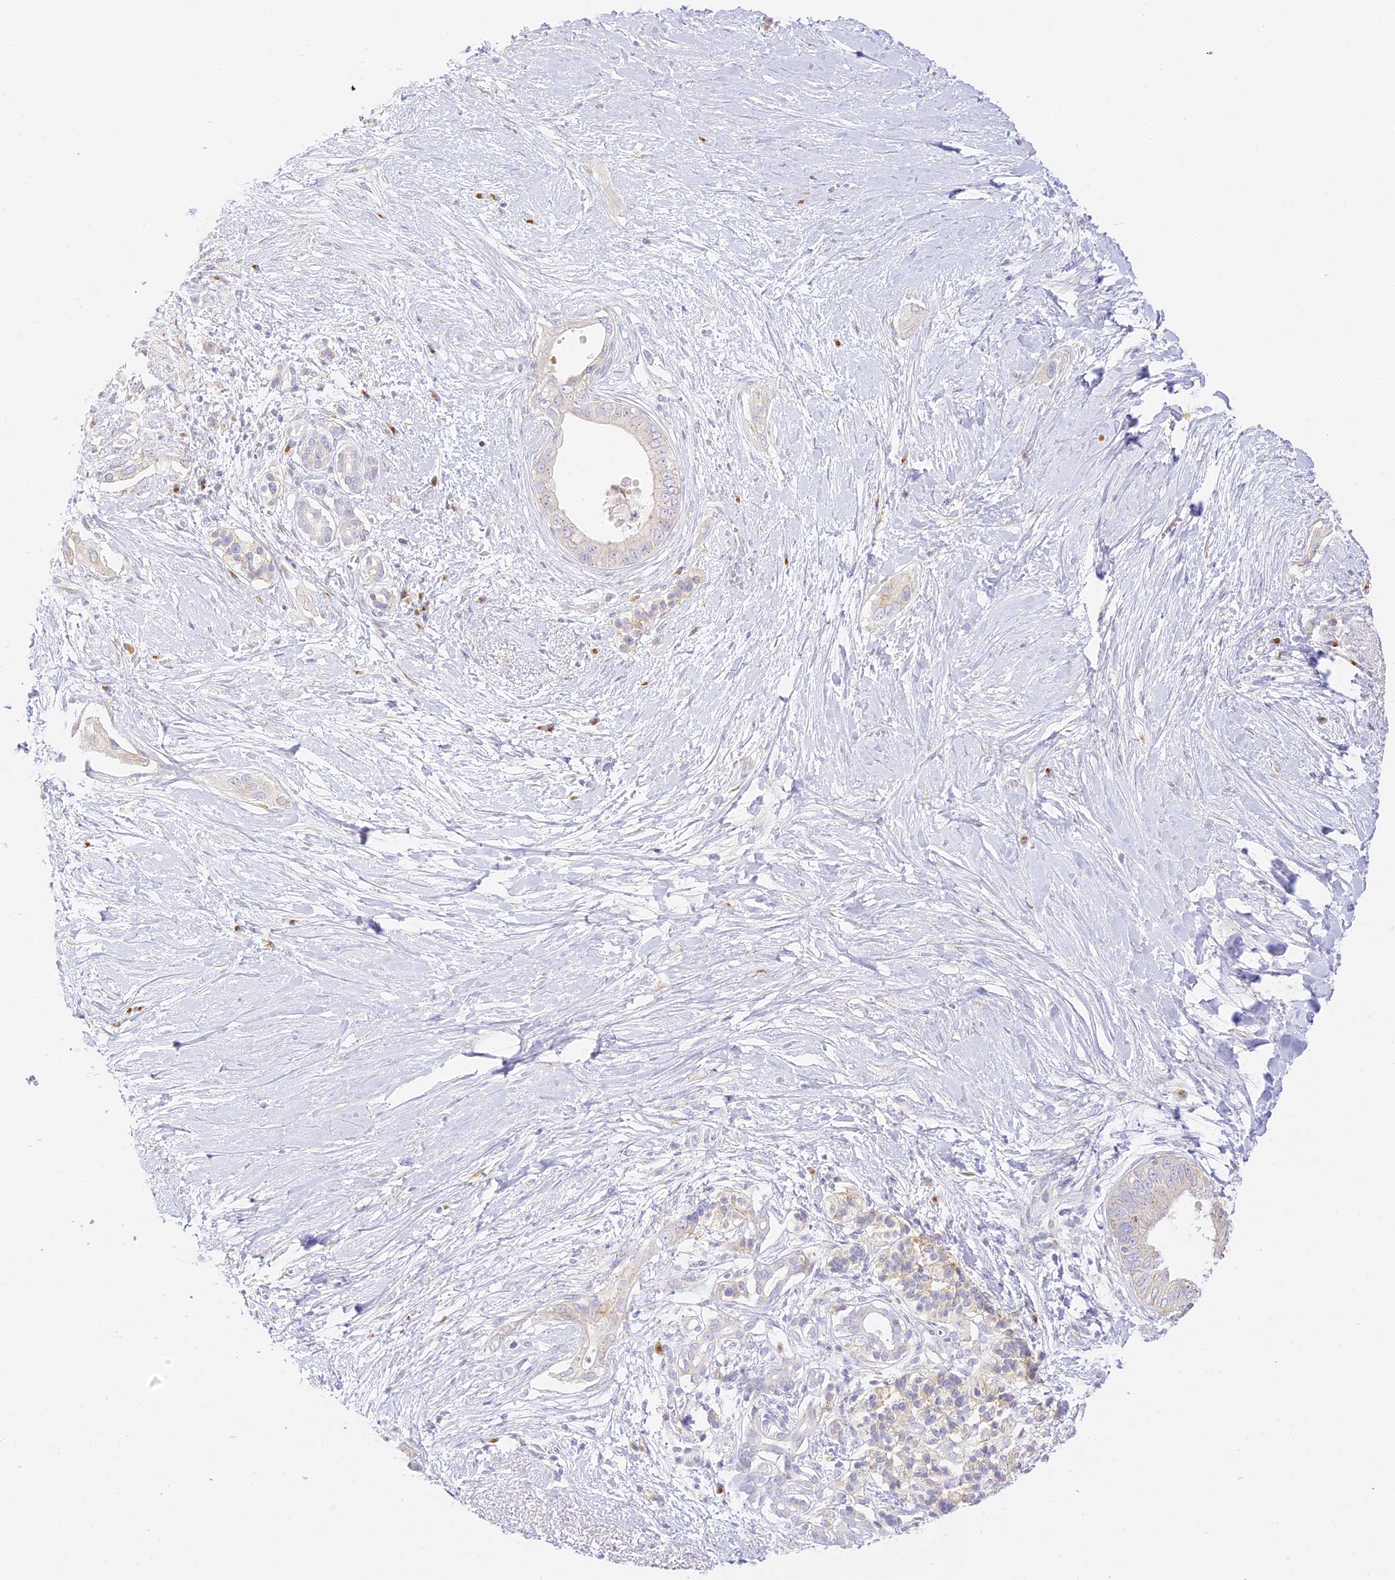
{"staining": {"intensity": "negative", "quantity": "none", "location": "none"}, "tissue": "pancreatic cancer", "cell_type": "Tumor cells", "image_type": "cancer", "snomed": [{"axis": "morphology", "description": "Normal tissue, NOS"}, {"axis": "morphology", "description": "Adenocarcinoma, NOS"}, {"axis": "topography", "description": "Pancreas"}, {"axis": "topography", "description": "Peripheral nerve tissue"}], "caption": "A high-resolution micrograph shows IHC staining of pancreatic cancer, which exhibits no significant expression in tumor cells. (DAB immunohistochemistry (IHC) with hematoxylin counter stain).", "gene": "SEC13", "patient": {"sex": "male", "age": 59}}